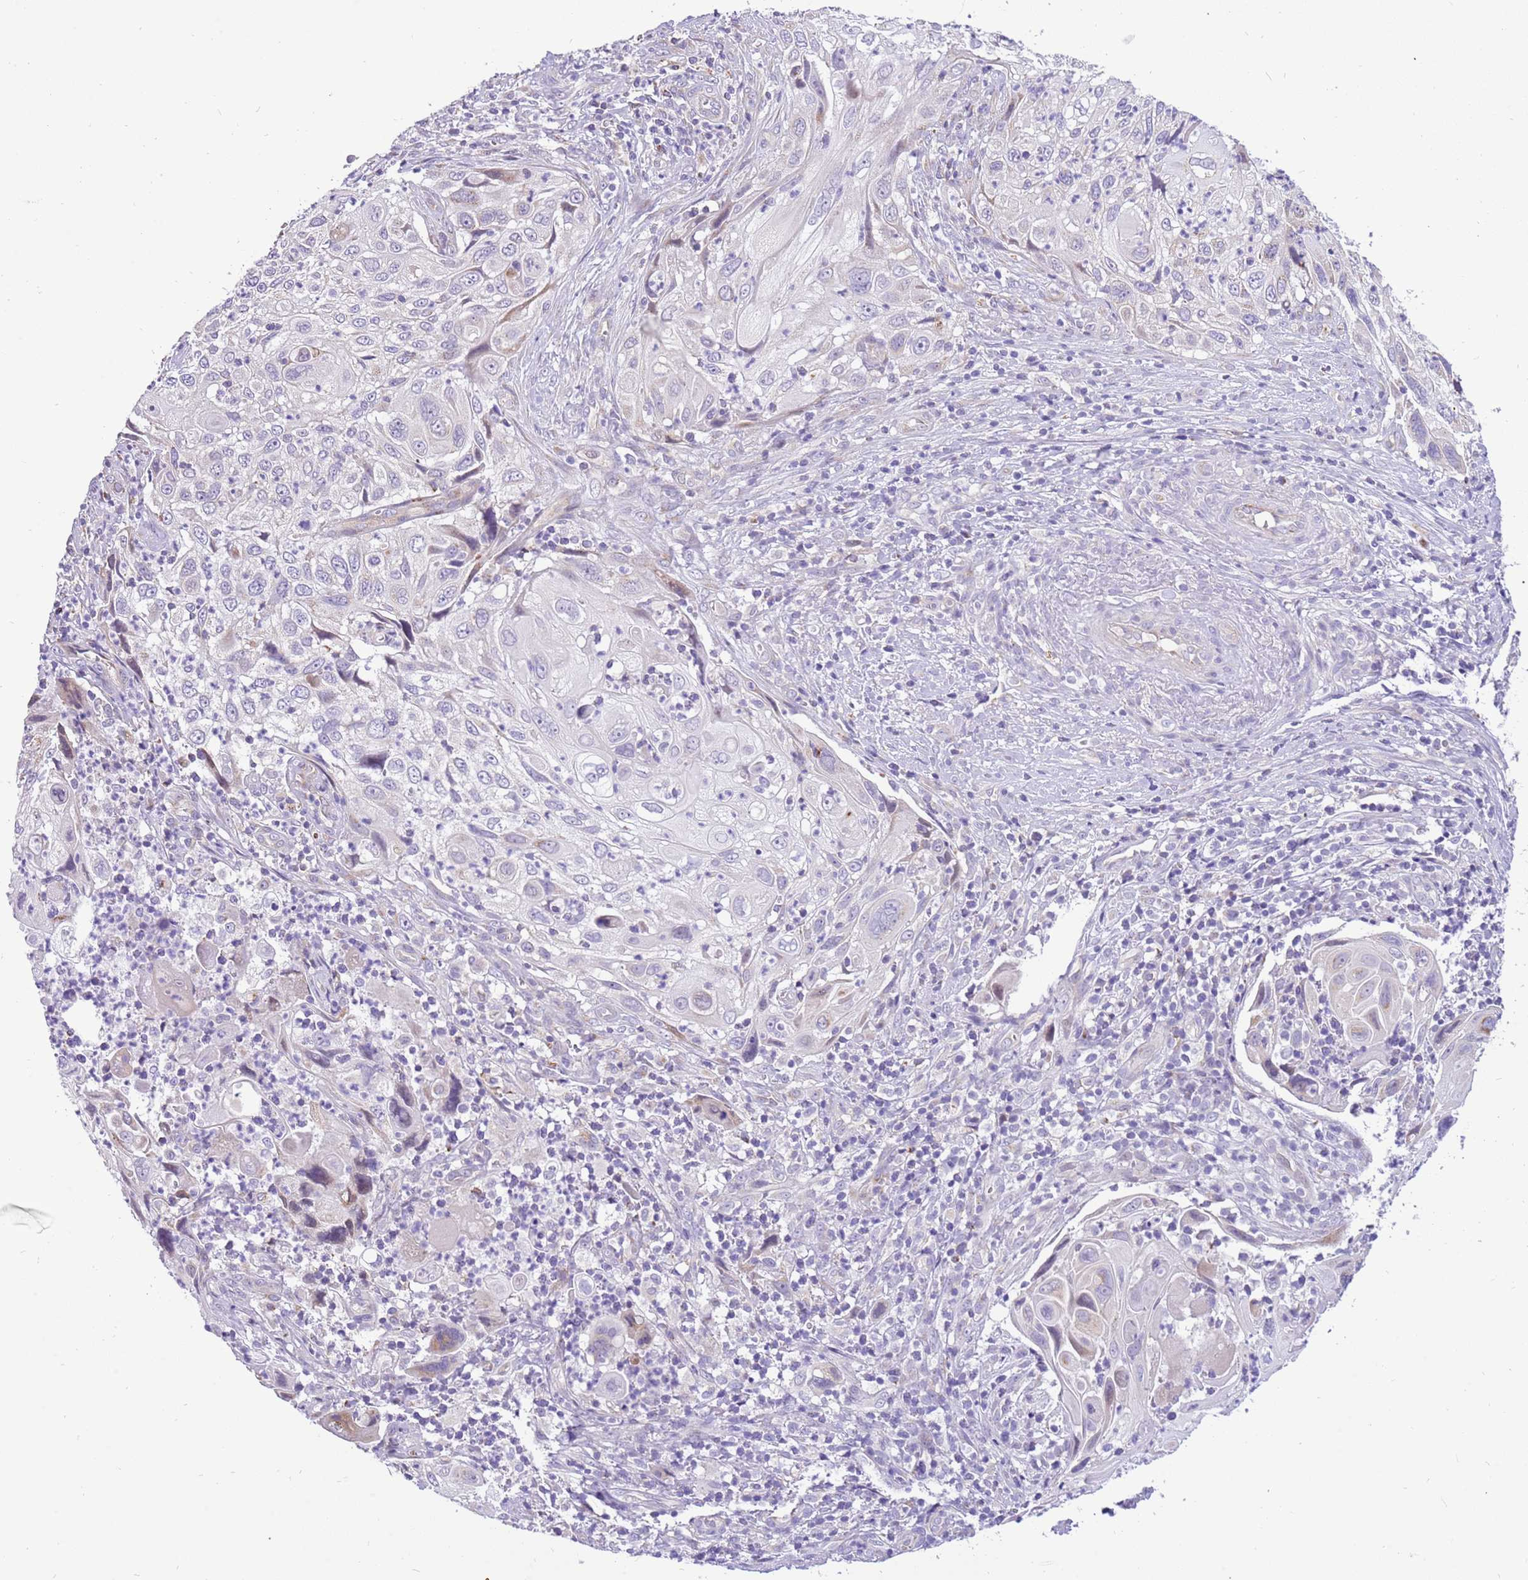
{"staining": {"intensity": "negative", "quantity": "none", "location": "none"}, "tissue": "cervical cancer", "cell_type": "Tumor cells", "image_type": "cancer", "snomed": [{"axis": "morphology", "description": "Squamous cell carcinoma, NOS"}, {"axis": "topography", "description": "Cervix"}], "caption": "Immunohistochemical staining of squamous cell carcinoma (cervical) displays no significant positivity in tumor cells. The staining was performed using DAB (3,3'-diaminobenzidine) to visualize the protein expression in brown, while the nuclei were stained in blue with hematoxylin (Magnification: 20x).", "gene": "COX17", "patient": {"sex": "female", "age": 70}}